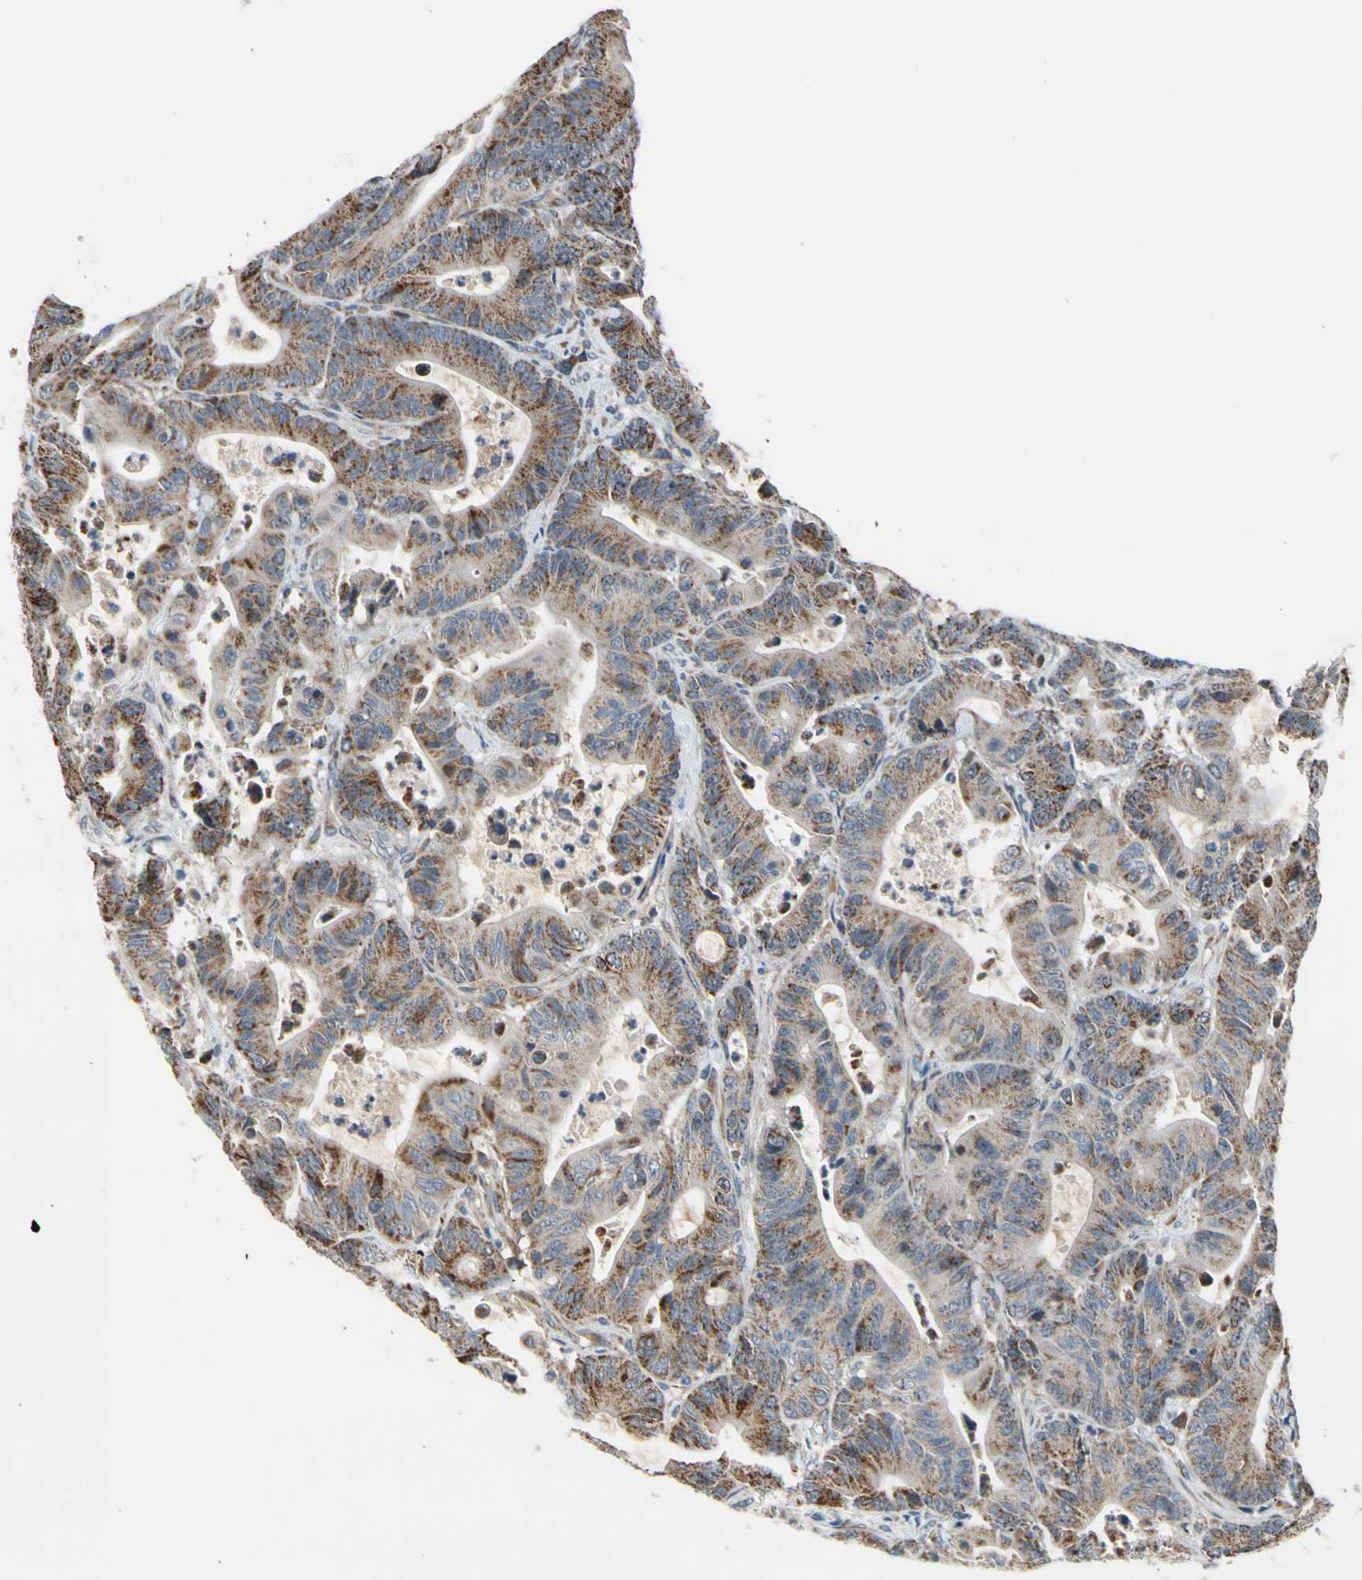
{"staining": {"intensity": "moderate", "quantity": ">75%", "location": "cytoplasmic/membranous"}, "tissue": "colorectal cancer", "cell_type": "Tumor cells", "image_type": "cancer", "snomed": [{"axis": "morphology", "description": "Adenocarcinoma, NOS"}, {"axis": "topography", "description": "Colon"}], "caption": "Immunohistochemical staining of human colorectal cancer displays moderate cytoplasmic/membranous protein positivity in about >75% of tumor cells. Nuclei are stained in blue.", "gene": "NPHP3", "patient": {"sex": "female", "age": 84}}